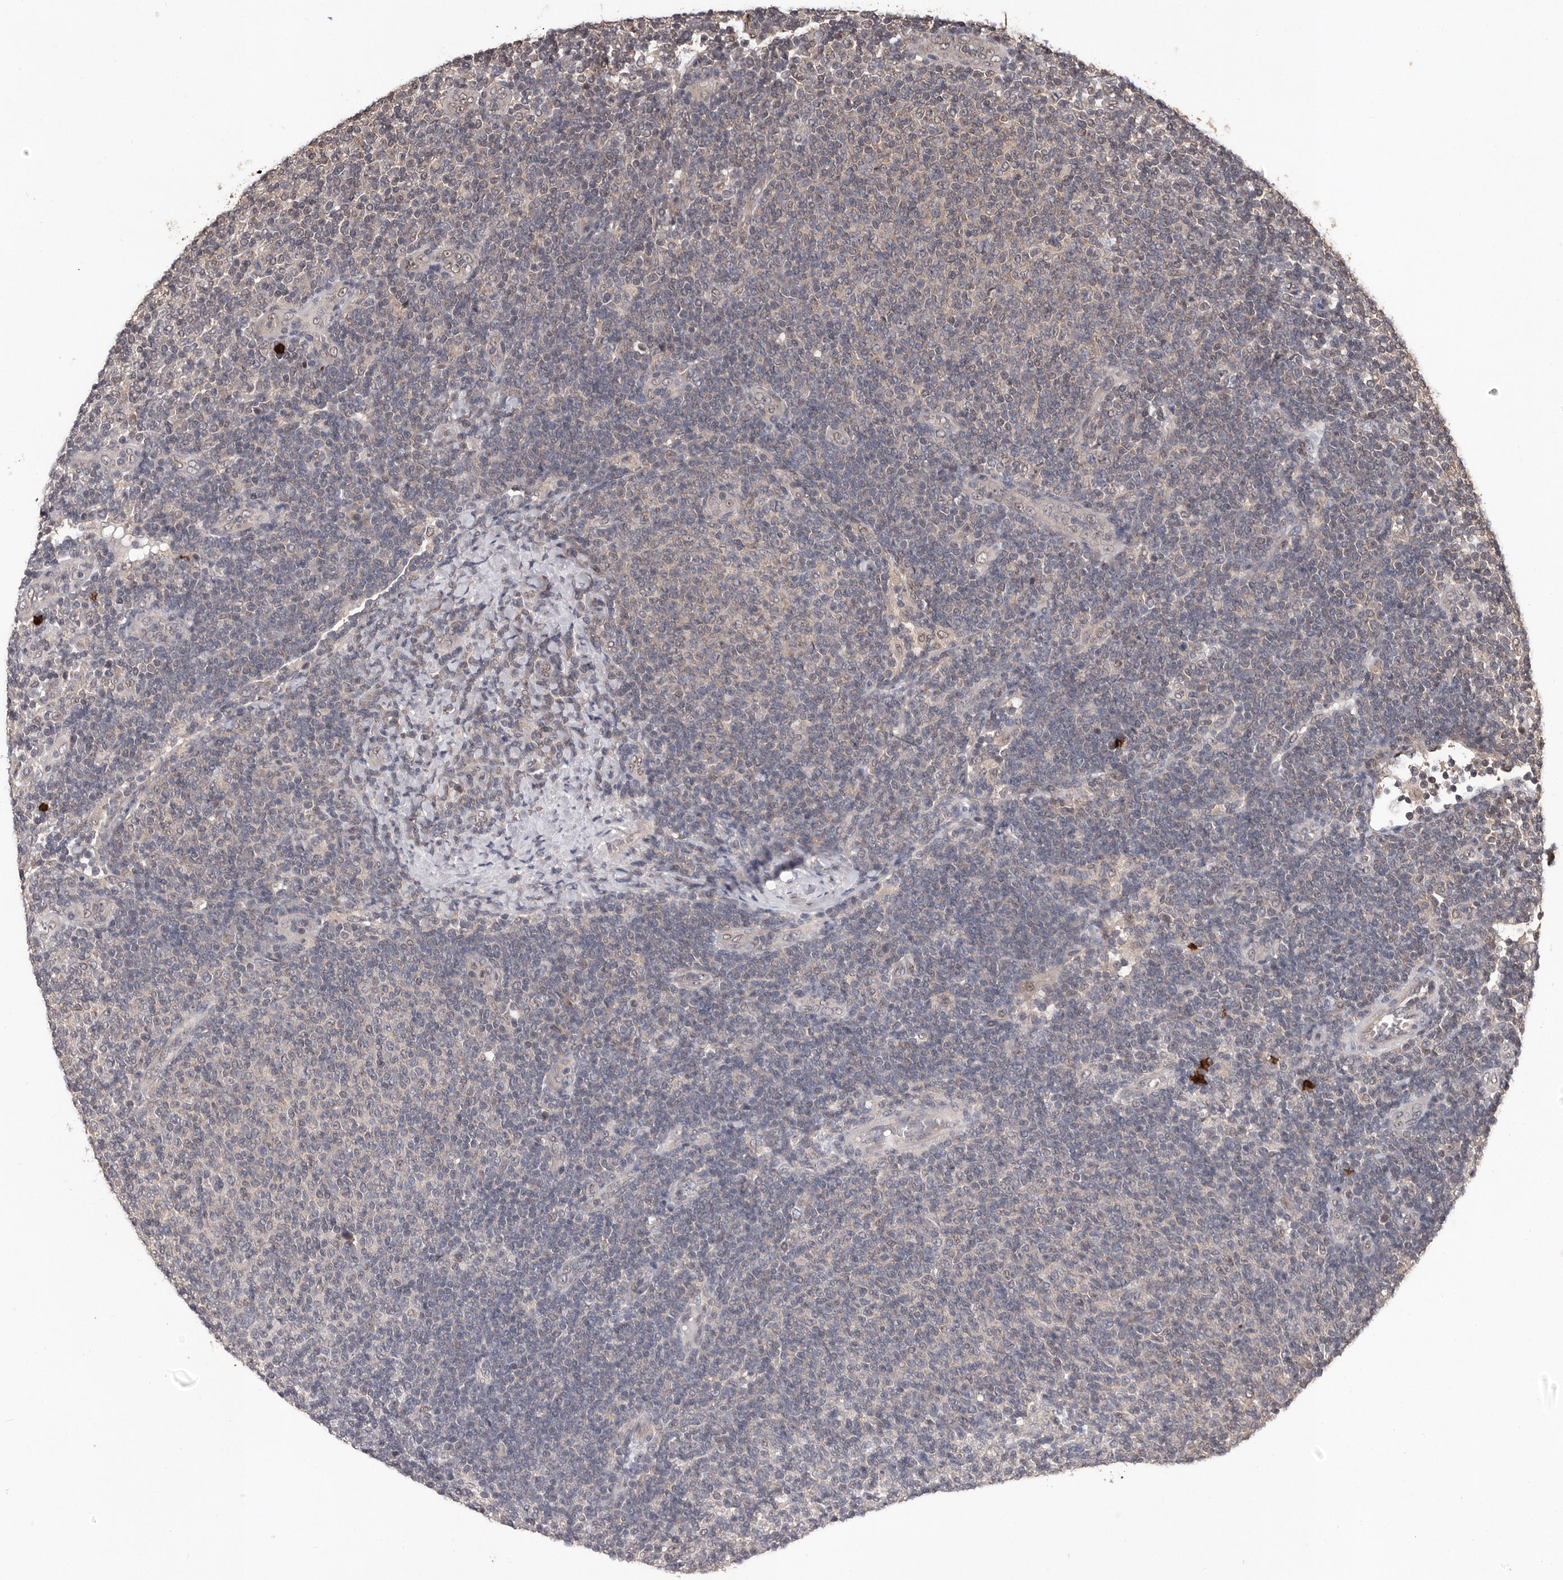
{"staining": {"intensity": "negative", "quantity": "none", "location": "none"}, "tissue": "lymphoma", "cell_type": "Tumor cells", "image_type": "cancer", "snomed": [{"axis": "morphology", "description": "Malignant lymphoma, non-Hodgkin's type, Low grade"}, {"axis": "topography", "description": "Lymph node"}], "caption": "Immunohistochemistry histopathology image of neoplastic tissue: human lymphoma stained with DAB (3,3'-diaminobenzidine) exhibits no significant protein expression in tumor cells.", "gene": "VPS37A", "patient": {"sex": "male", "age": 66}}